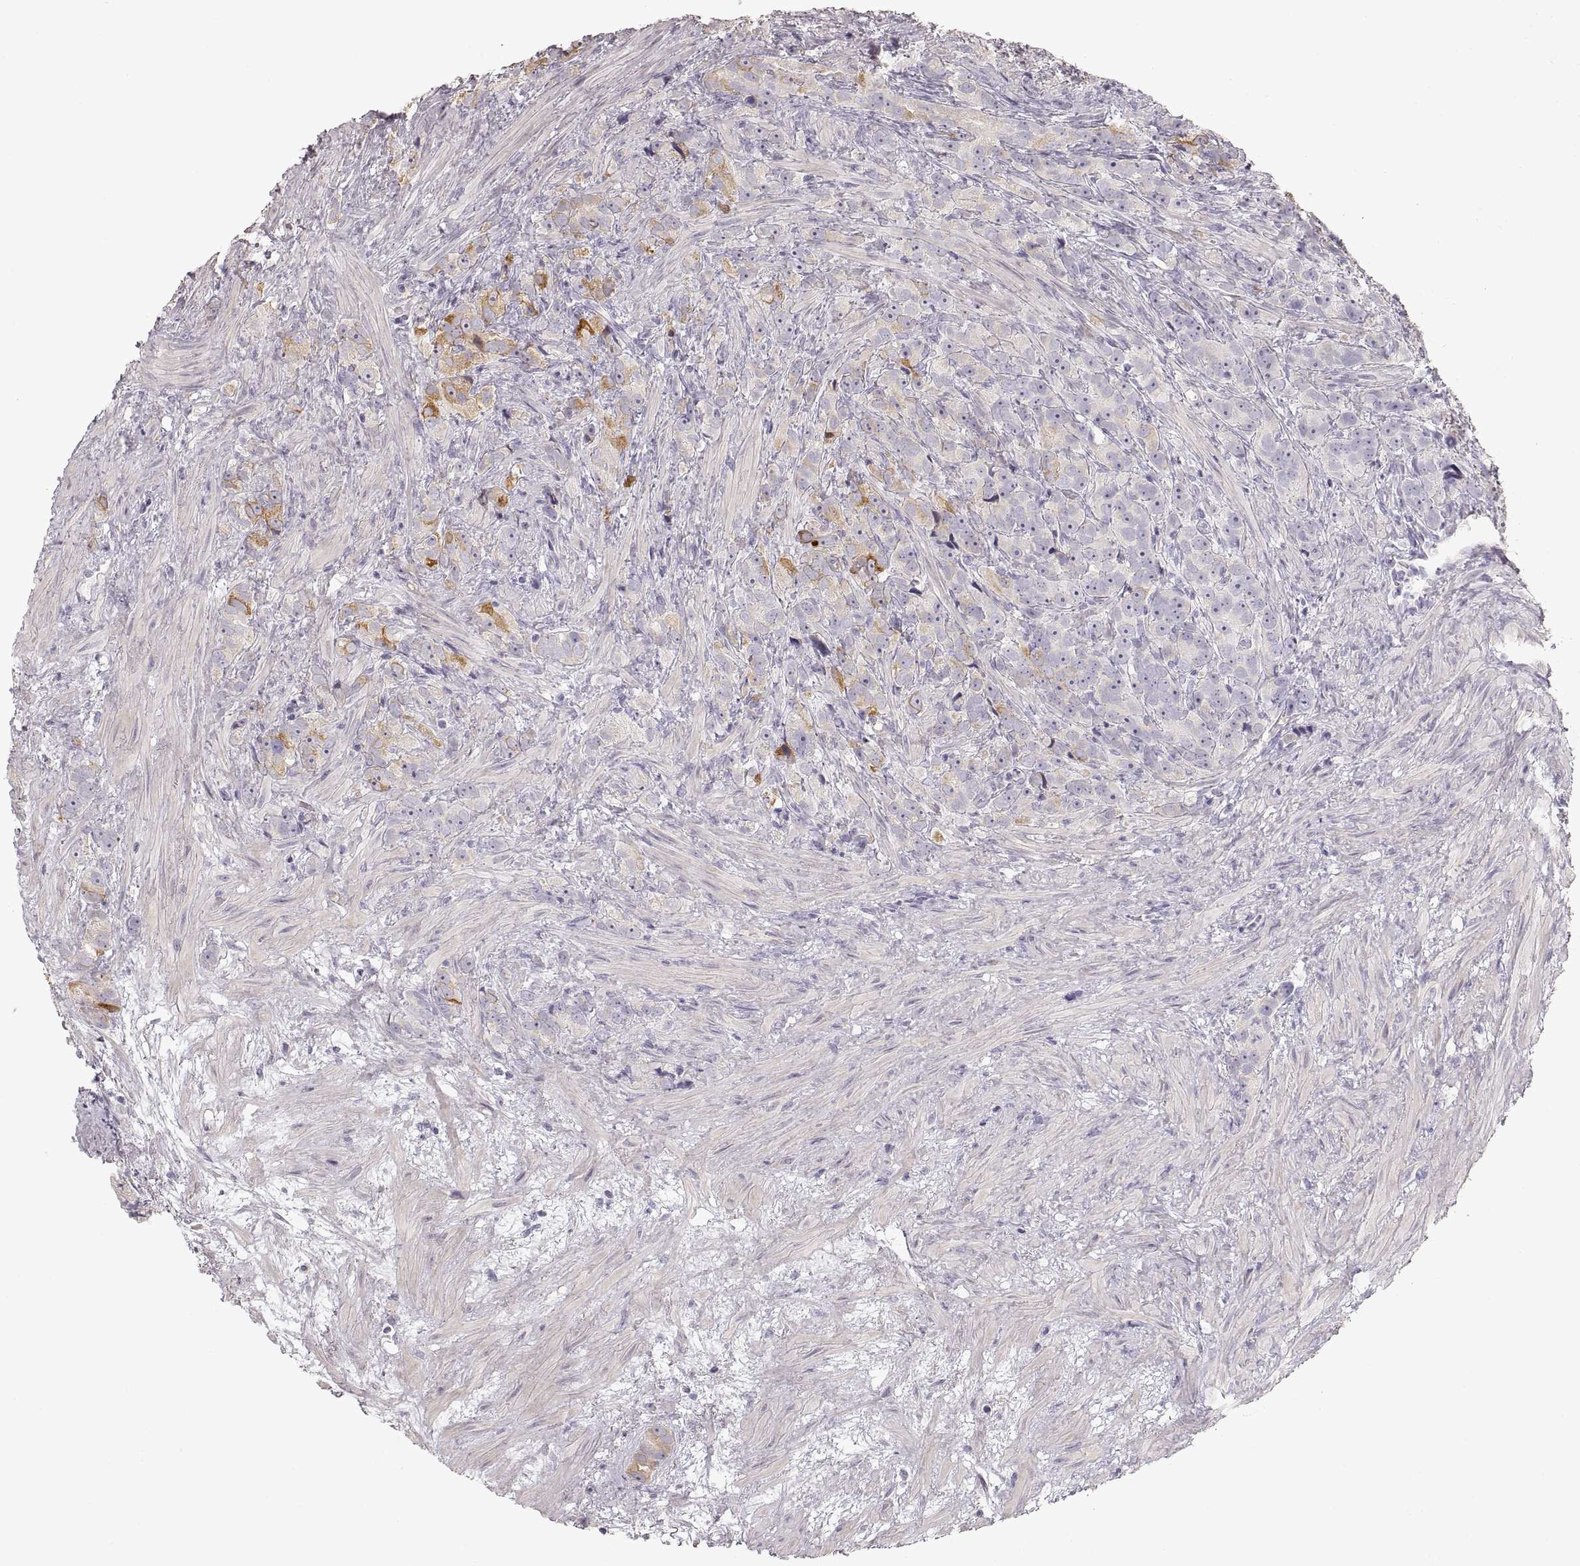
{"staining": {"intensity": "negative", "quantity": "none", "location": "none"}, "tissue": "prostate cancer", "cell_type": "Tumor cells", "image_type": "cancer", "snomed": [{"axis": "morphology", "description": "Adenocarcinoma, High grade"}, {"axis": "topography", "description": "Prostate"}], "caption": "Protein analysis of prostate high-grade adenocarcinoma demonstrates no significant expression in tumor cells.", "gene": "ZP3", "patient": {"sex": "male", "age": 90}}